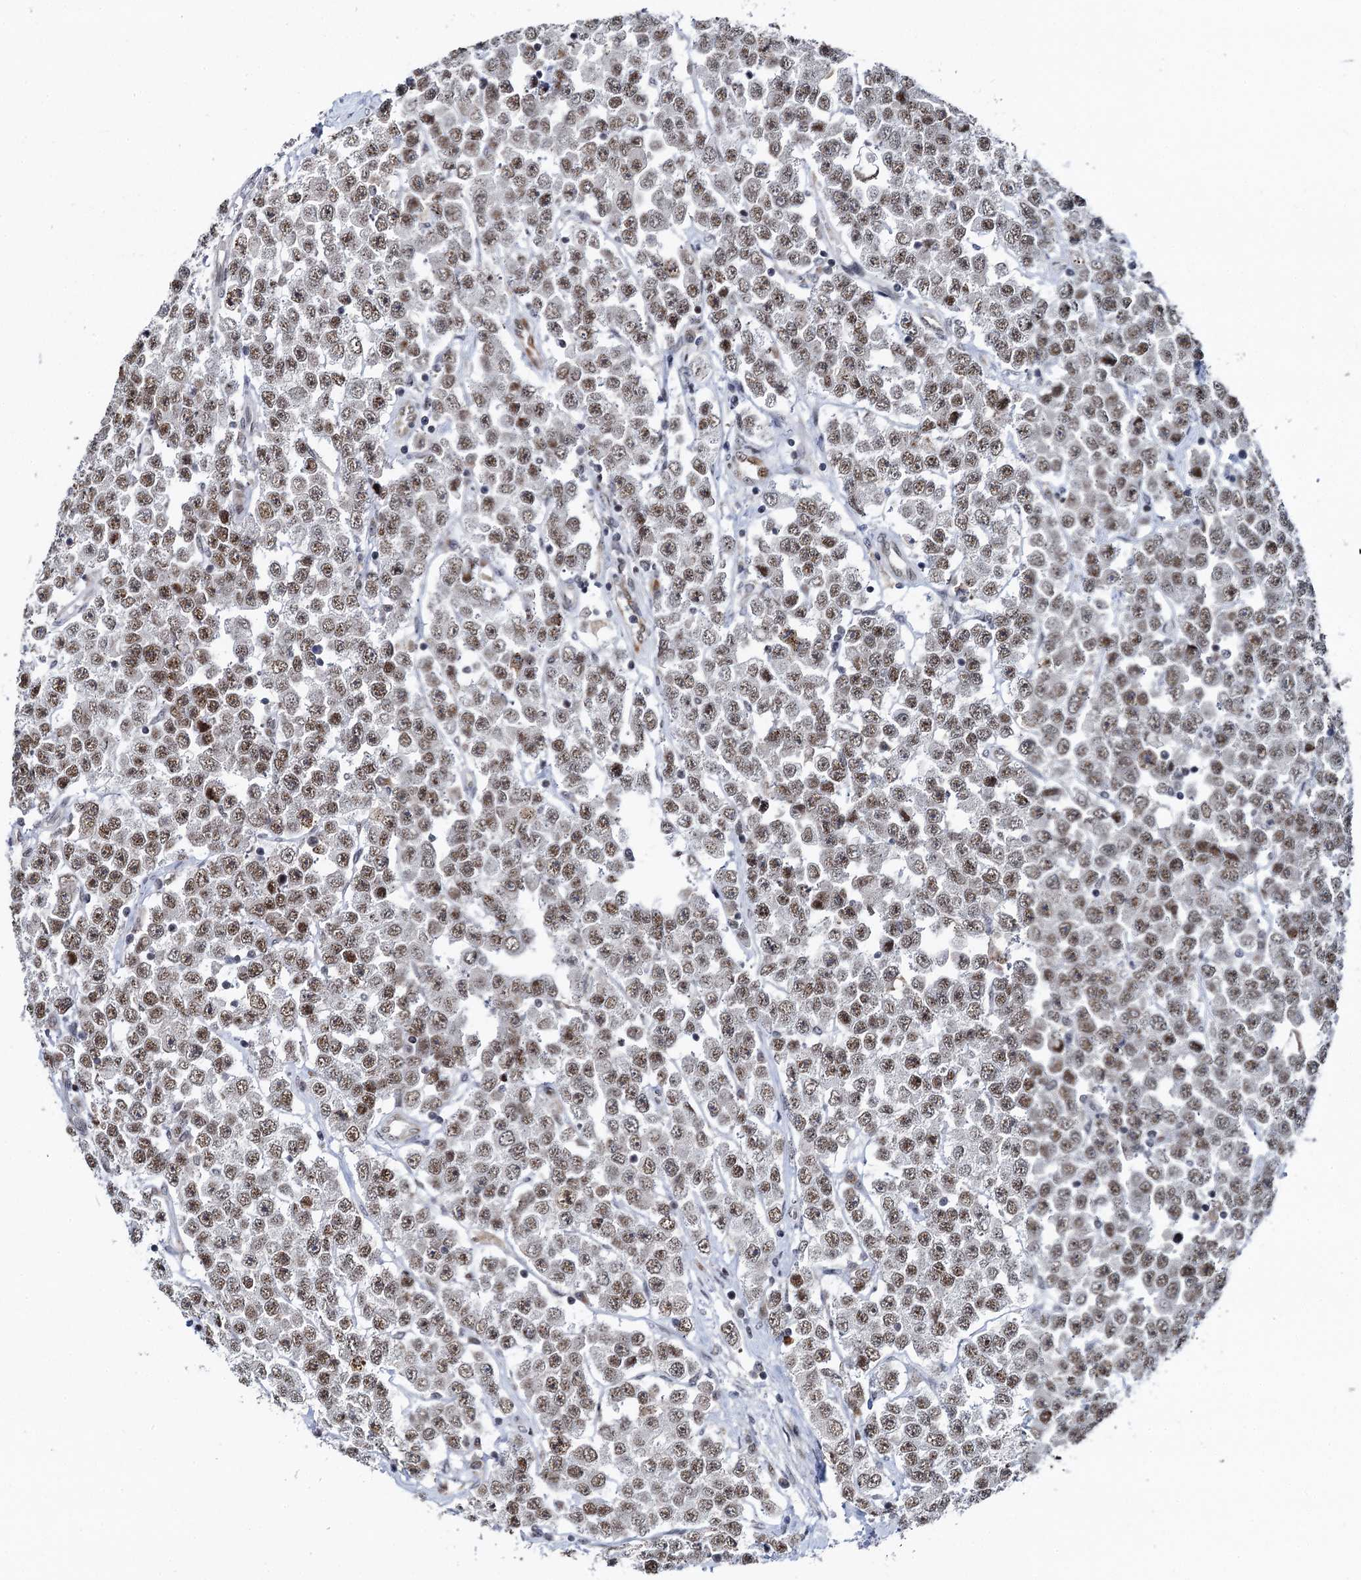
{"staining": {"intensity": "moderate", "quantity": ">75%", "location": "nuclear"}, "tissue": "testis cancer", "cell_type": "Tumor cells", "image_type": "cancer", "snomed": [{"axis": "morphology", "description": "Seminoma, NOS"}, {"axis": "topography", "description": "Testis"}], "caption": "Protein staining of testis cancer tissue reveals moderate nuclear staining in approximately >75% of tumor cells.", "gene": "RUFY2", "patient": {"sex": "male", "age": 28}}